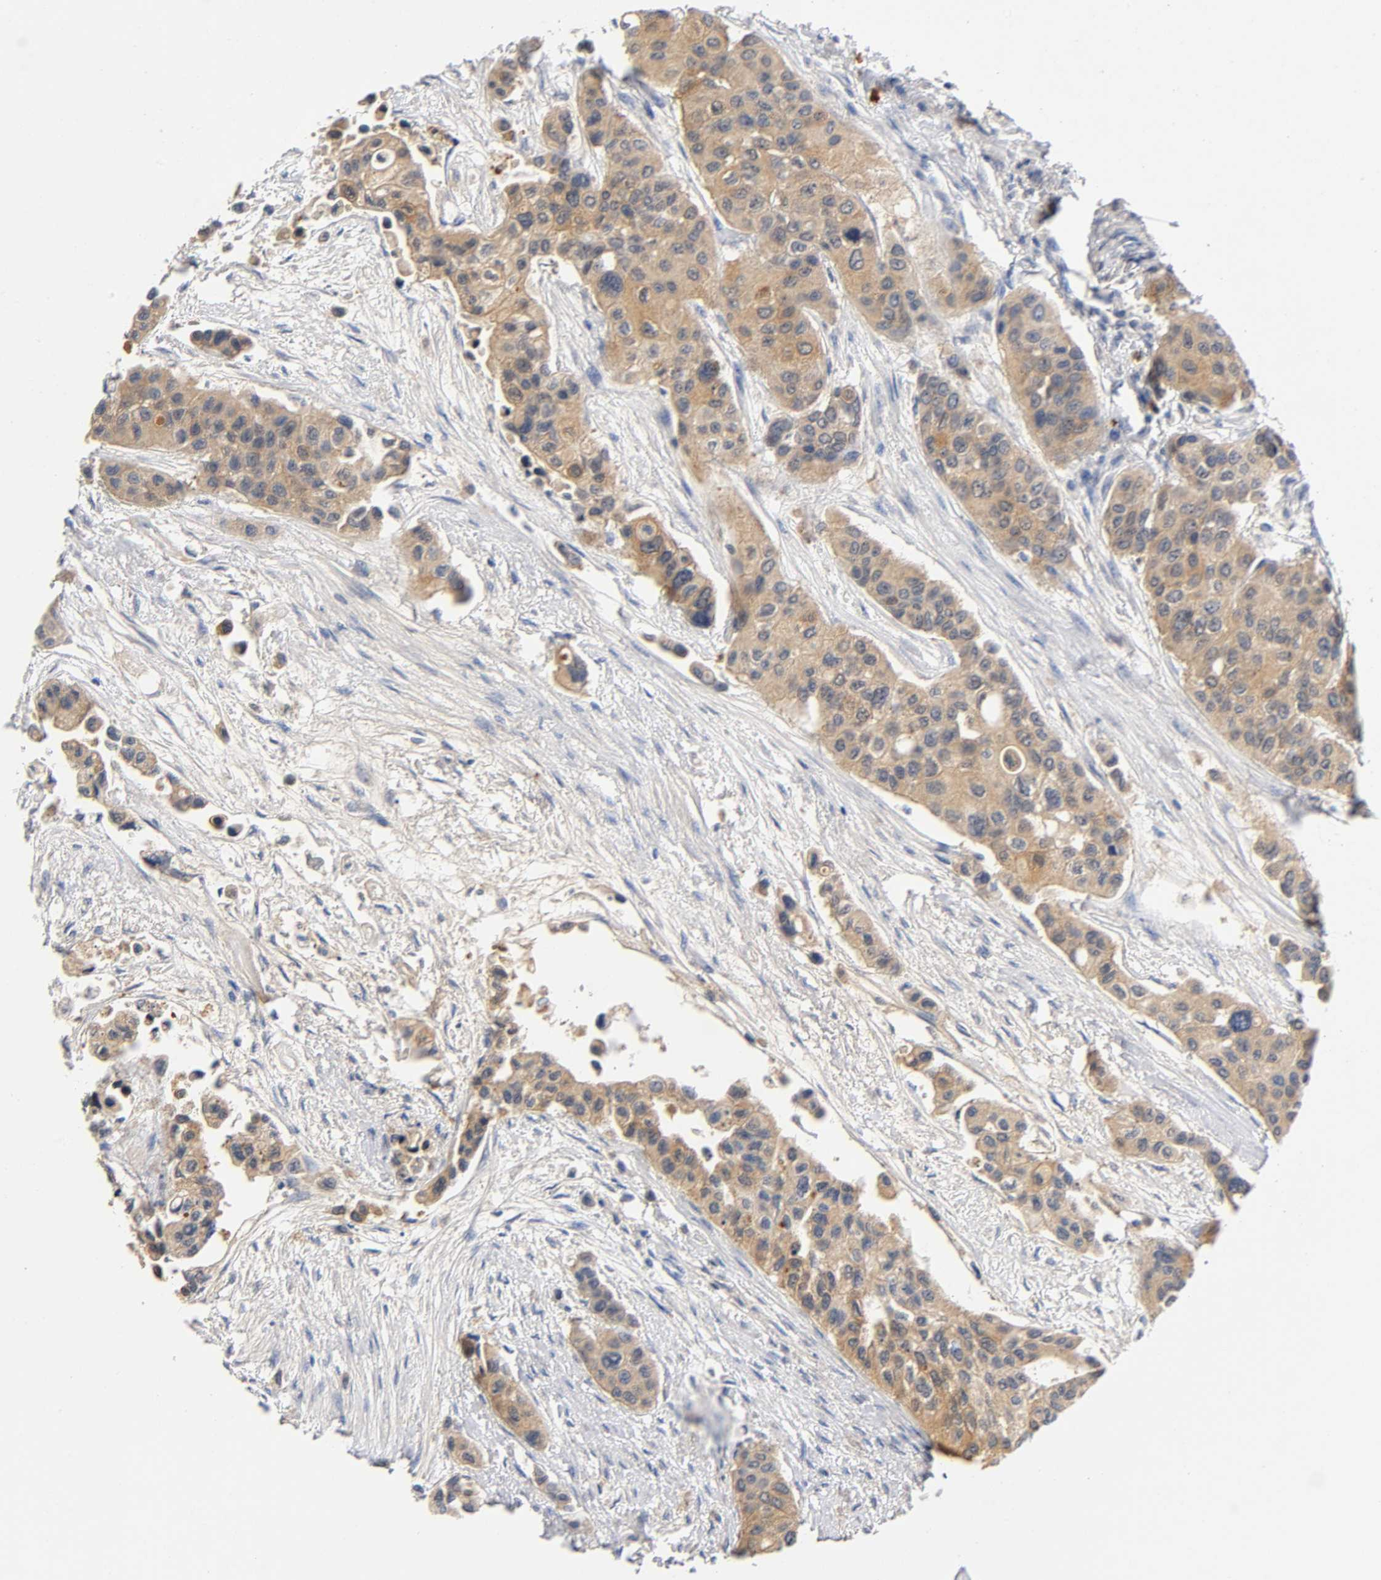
{"staining": {"intensity": "weak", "quantity": ">75%", "location": "cytoplasmic/membranous"}, "tissue": "urothelial cancer", "cell_type": "Tumor cells", "image_type": "cancer", "snomed": [{"axis": "morphology", "description": "Urothelial carcinoma, High grade"}, {"axis": "topography", "description": "Urinary bladder"}], "caption": "Urothelial cancer stained with a brown dye exhibits weak cytoplasmic/membranous positive expression in about >75% of tumor cells.", "gene": "TNC", "patient": {"sex": "female", "age": 56}}